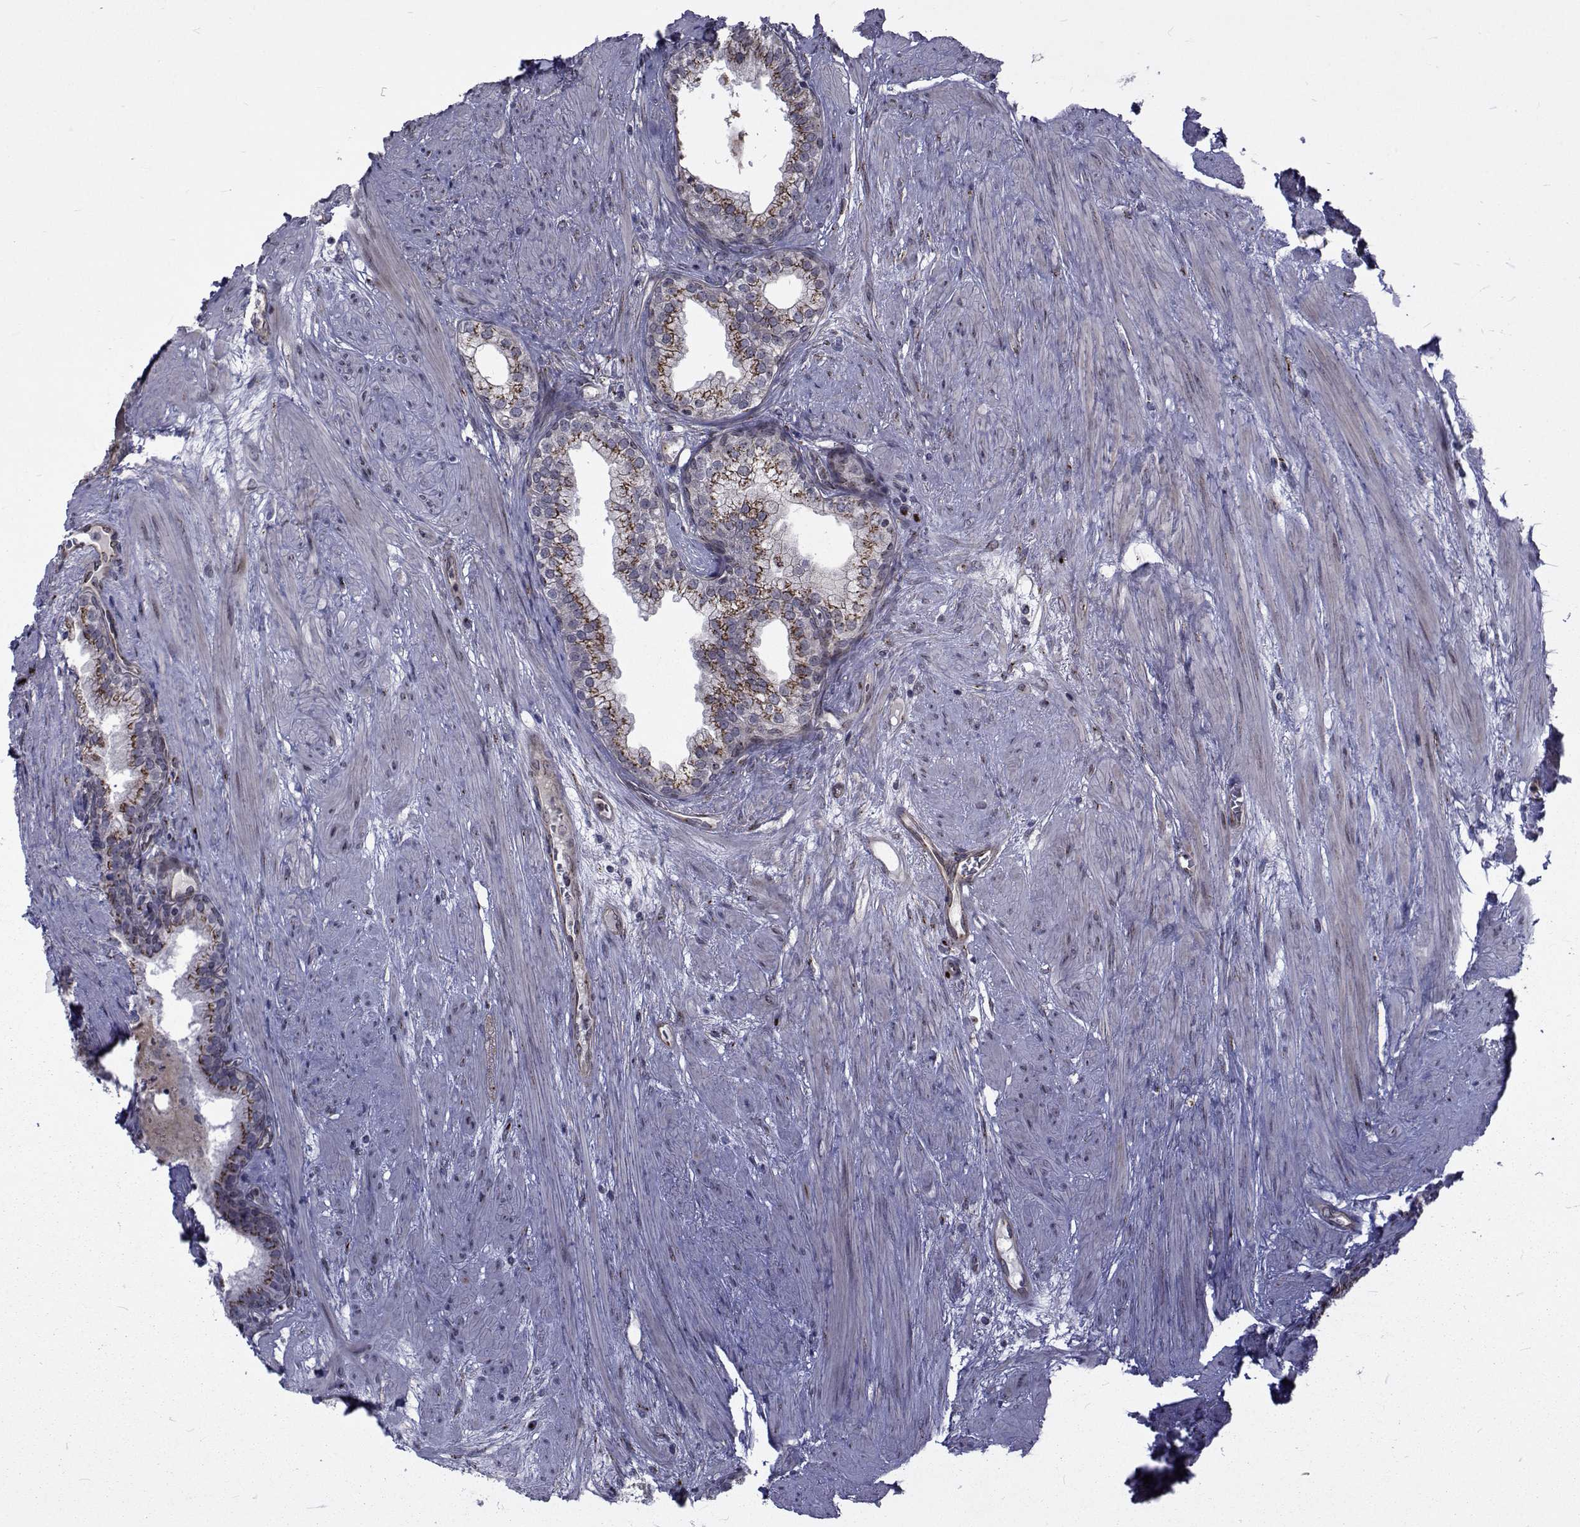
{"staining": {"intensity": "strong", "quantity": "<25%", "location": "cytoplasmic/membranous"}, "tissue": "prostate cancer", "cell_type": "Tumor cells", "image_type": "cancer", "snomed": [{"axis": "morphology", "description": "Adenocarcinoma, NOS"}, {"axis": "topography", "description": "Prostate"}], "caption": "The photomicrograph displays staining of adenocarcinoma (prostate), revealing strong cytoplasmic/membranous protein expression (brown color) within tumor cells. The staining is performed using DAB brown chromogen to label protein expression. The nuclei are counter-stained blue using hematoxylin.", "gene": "ATP6V1C2", "patient": {"sex": "male", "age": 69}}